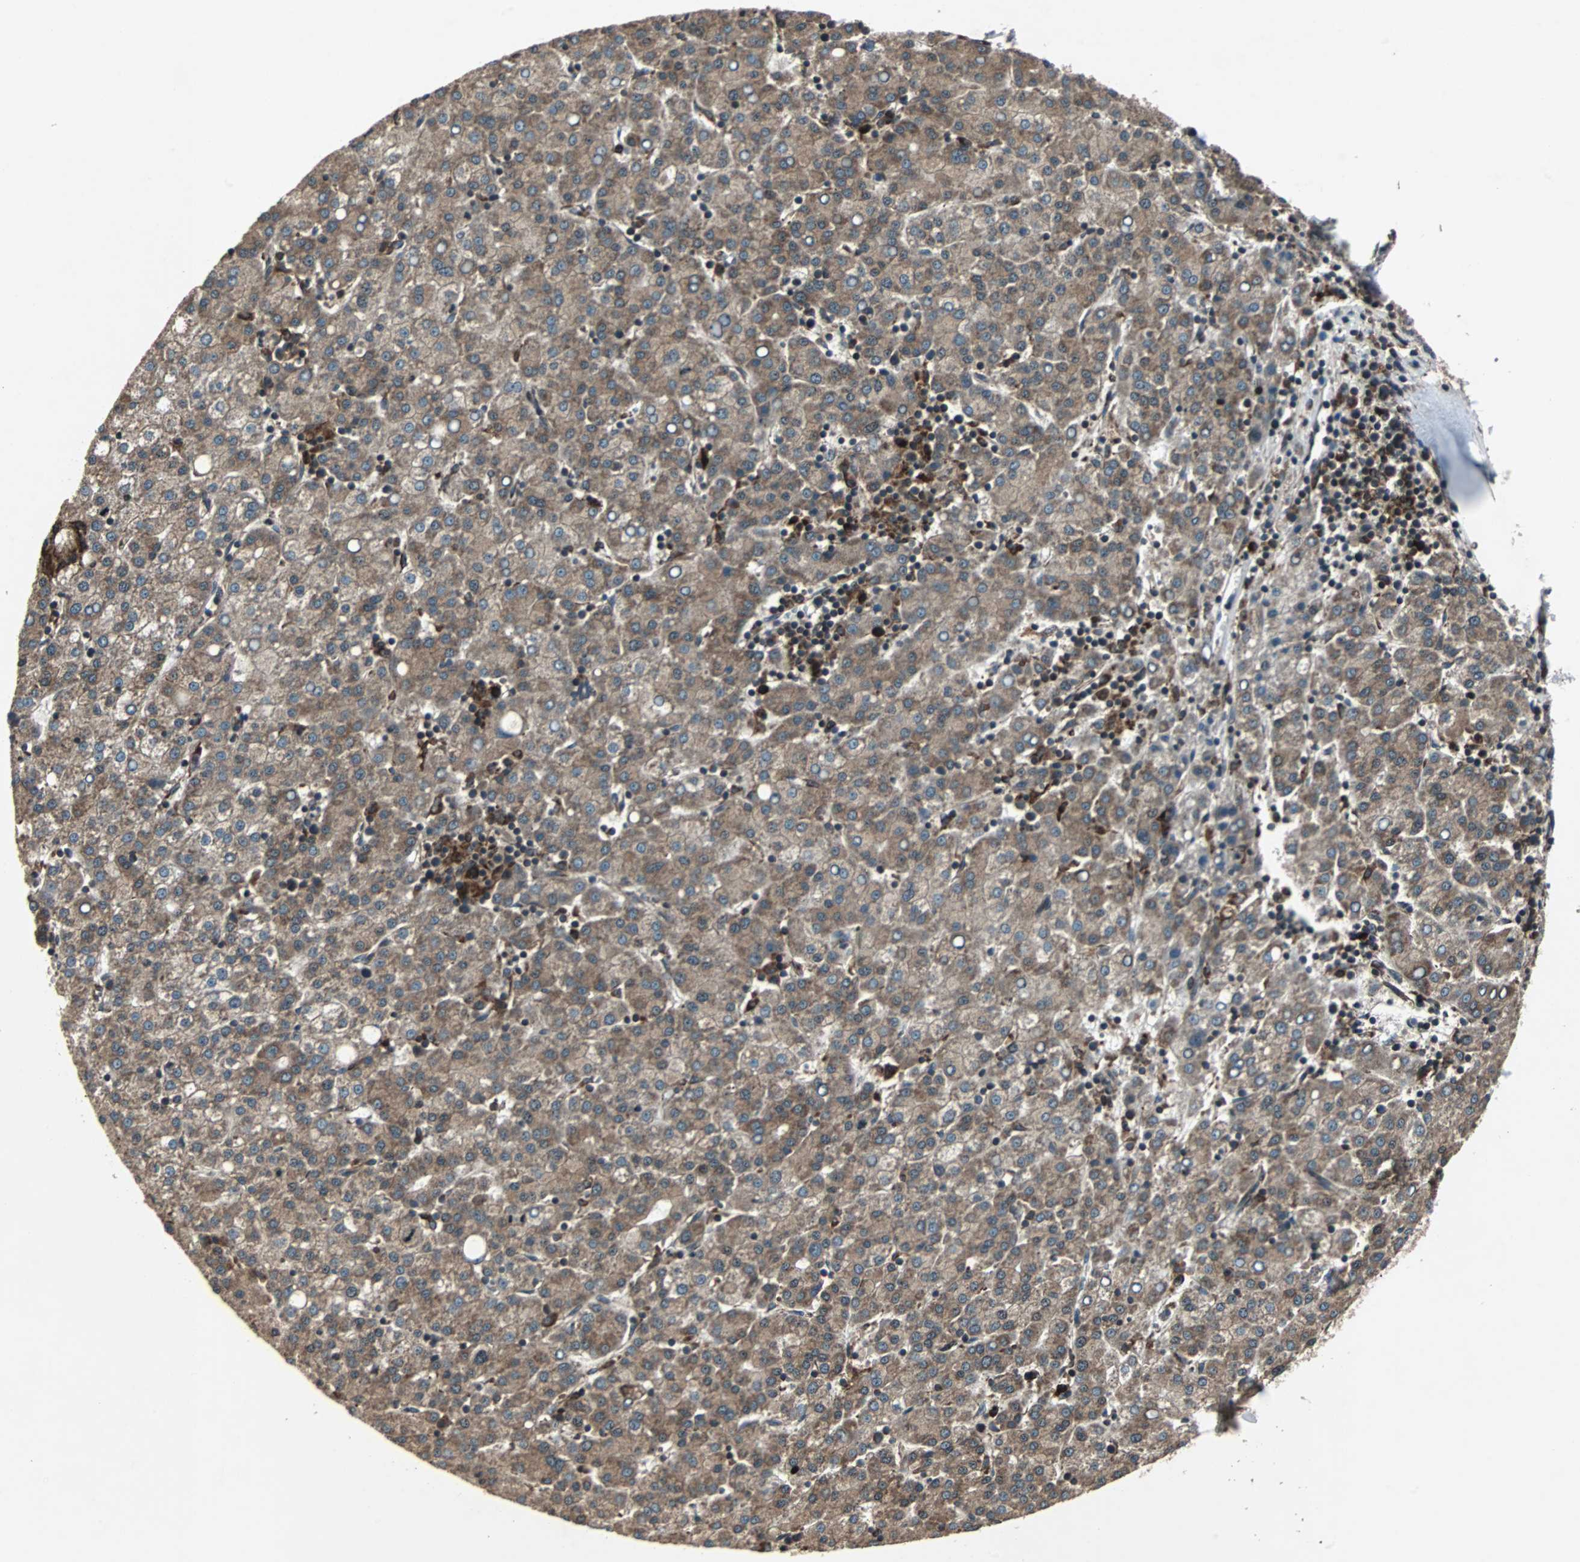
{"staining": {"intensity": "moderate", "quantity": ">75%", "location": "cytoplasmic/membranous"}, "tissue": "liver cancer", "cell_type": "Tumor cells", "image_type": "cancer", "snomed": [{"axis": "morphology", "description": "Carcinoma, Hepatocellular, NOS"}, {"axis": "topography", "description": "Liver"}], "caption": "Tumor cells demonstrate moderate cytoplasmic/membranous positivity in approximately >75% of cells in liver hepatocellular carcinoma.", "gene": "RAB7A", "patient": {"sex": "female", "age": 58}}